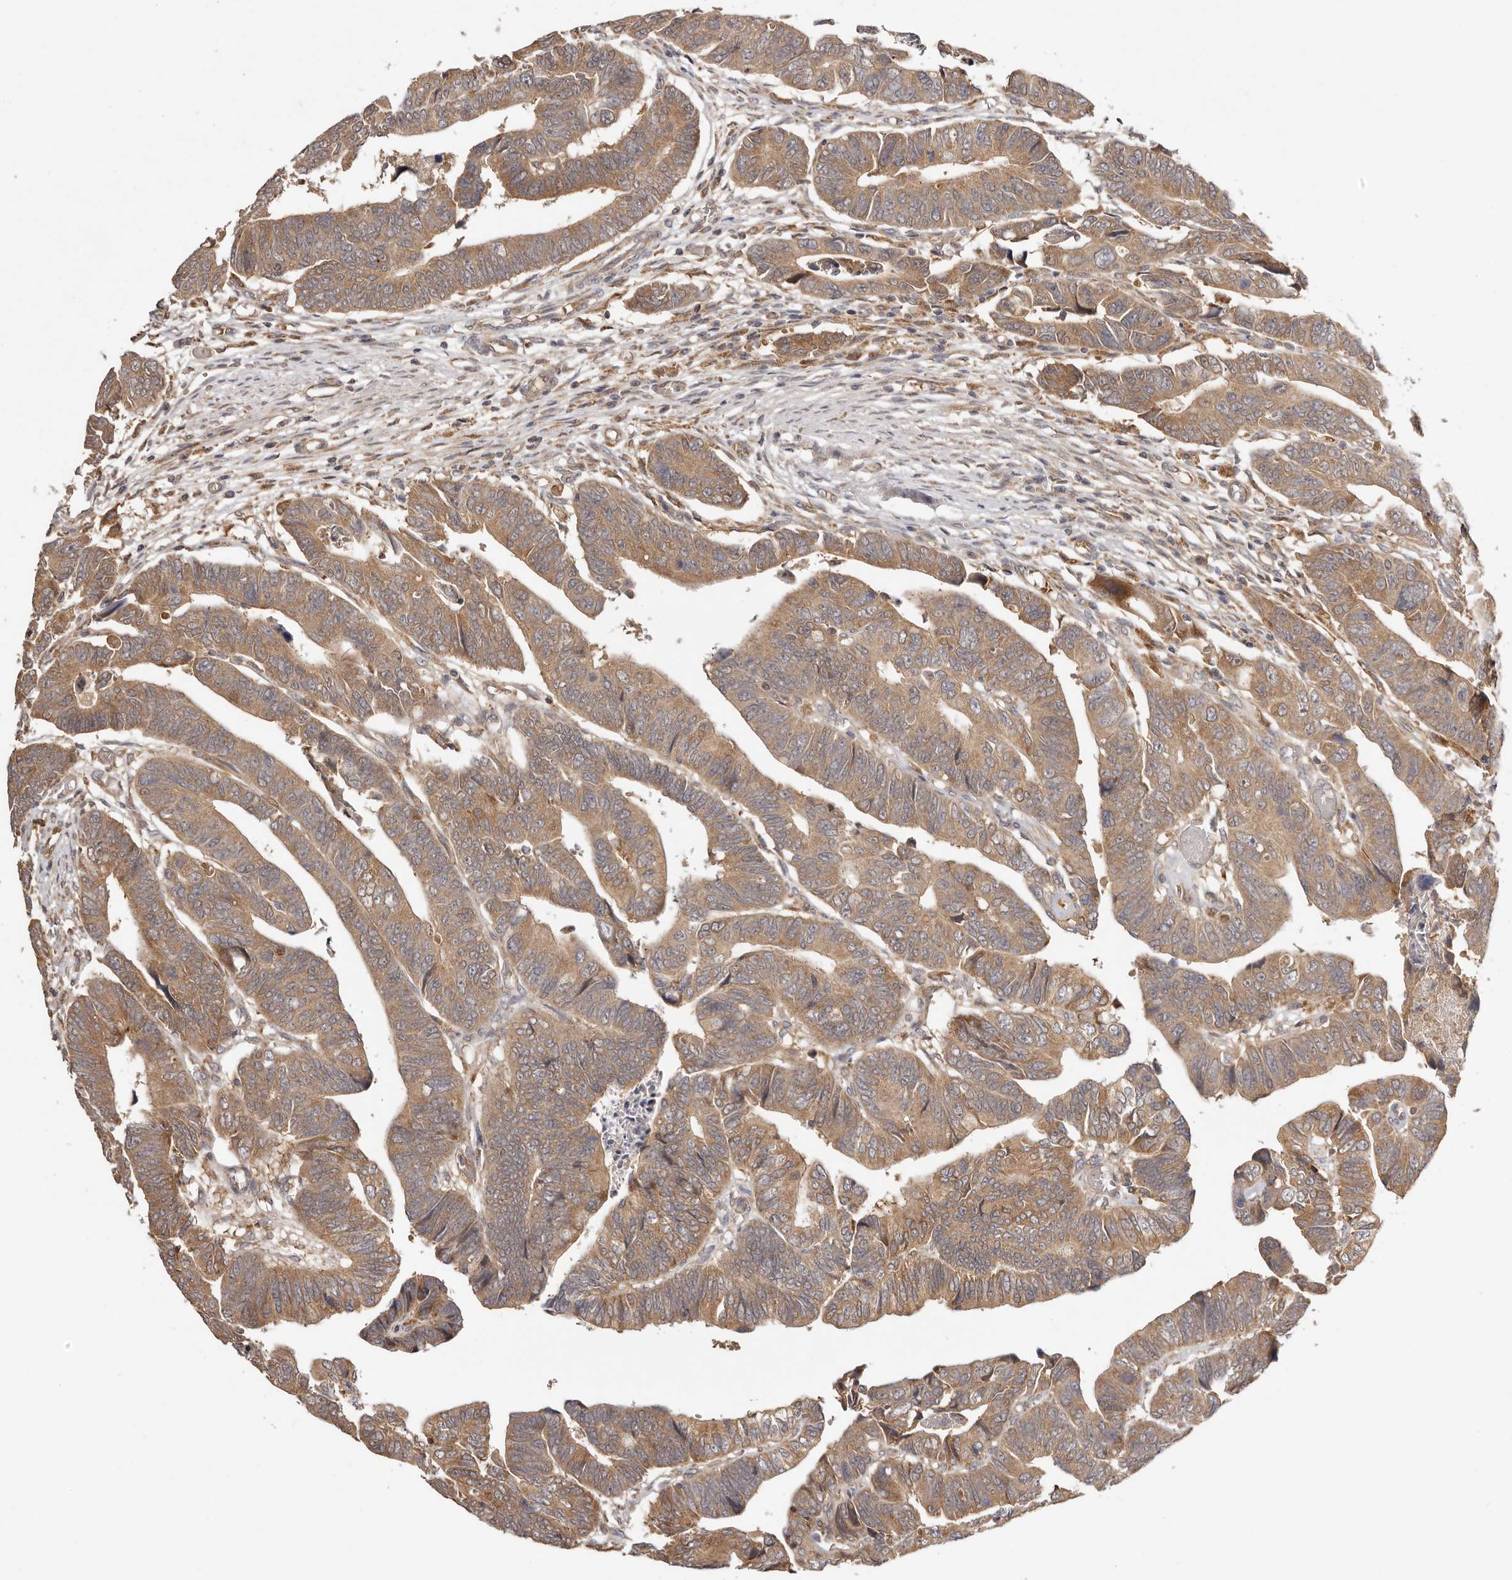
{"staining": {"intensity": "moderate", "quantity": ">75%", "location": "cytoplasmic/membranous"}, "tissue": "colorectal cancer", "cell_type": "Tumor cells", "image_type": "cancer", "snomed": [{"axis": "morphology", "description": "Adenocarcinoma, NOS"}, {"axis": "topography", "description": "Rectum"}], "caption": "Immunohistochemical staining of colorectal adenocarcinoma shows medium levels of moderate cytoplasmic/membranous protein positivity in about >75% of tumor cells.", "gene": "UBR2", "patient": {"sex": "female", "age": 65}}